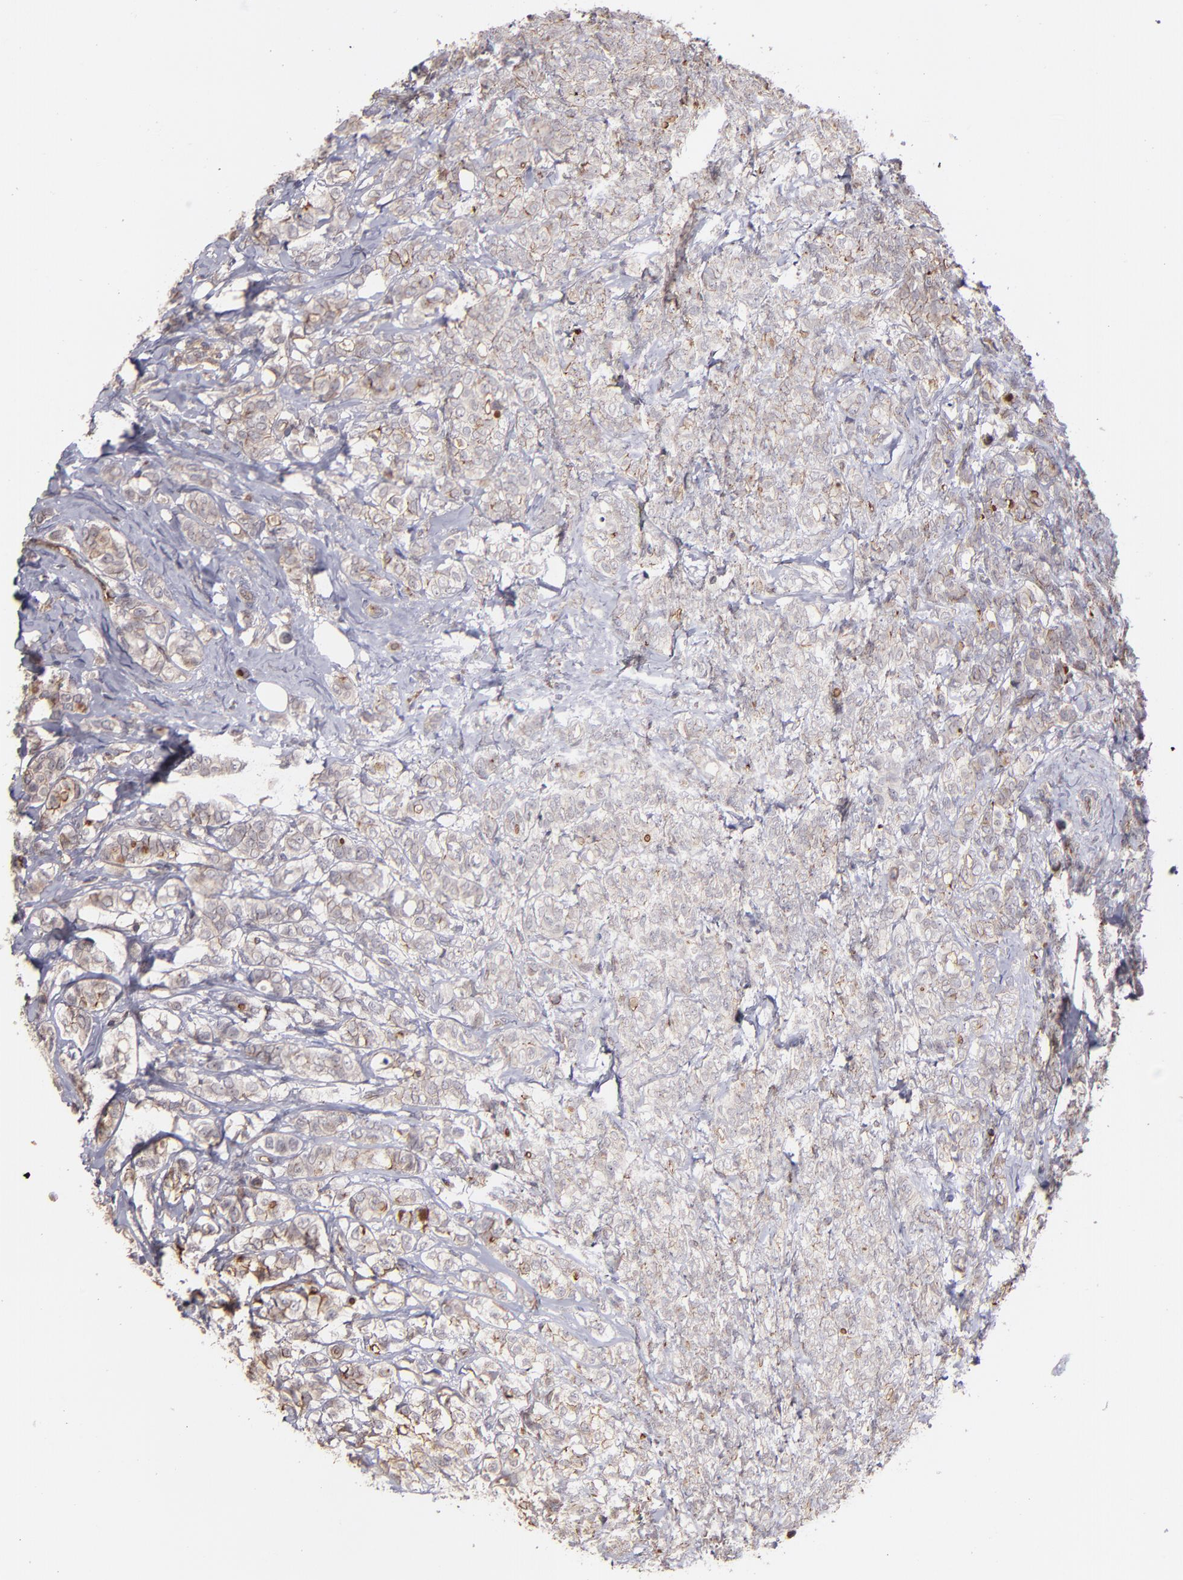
{"staining": {"intensity": "weak", "quantity": "25%-75%", "location": "cytoplasmic/membranous"}, "tissue": "breast cancer", "cell_type": "Tumor cells", "image_type": "cancer", "snomed": [{"axis": "morphology", "description": "Lobular carcinoma"}, {"axis": "topography", "description": "Breast"}], "caption": "A high-resolution micrograph shows immunohistochemistry (IHC) staining of lobular carcinoma (breast), which shows weak cytoplasmic/membranous staining in about 25%-75% of tumor cells.", "gene": "ICAM1", "patient": {"sex": "female", "age": 60}}